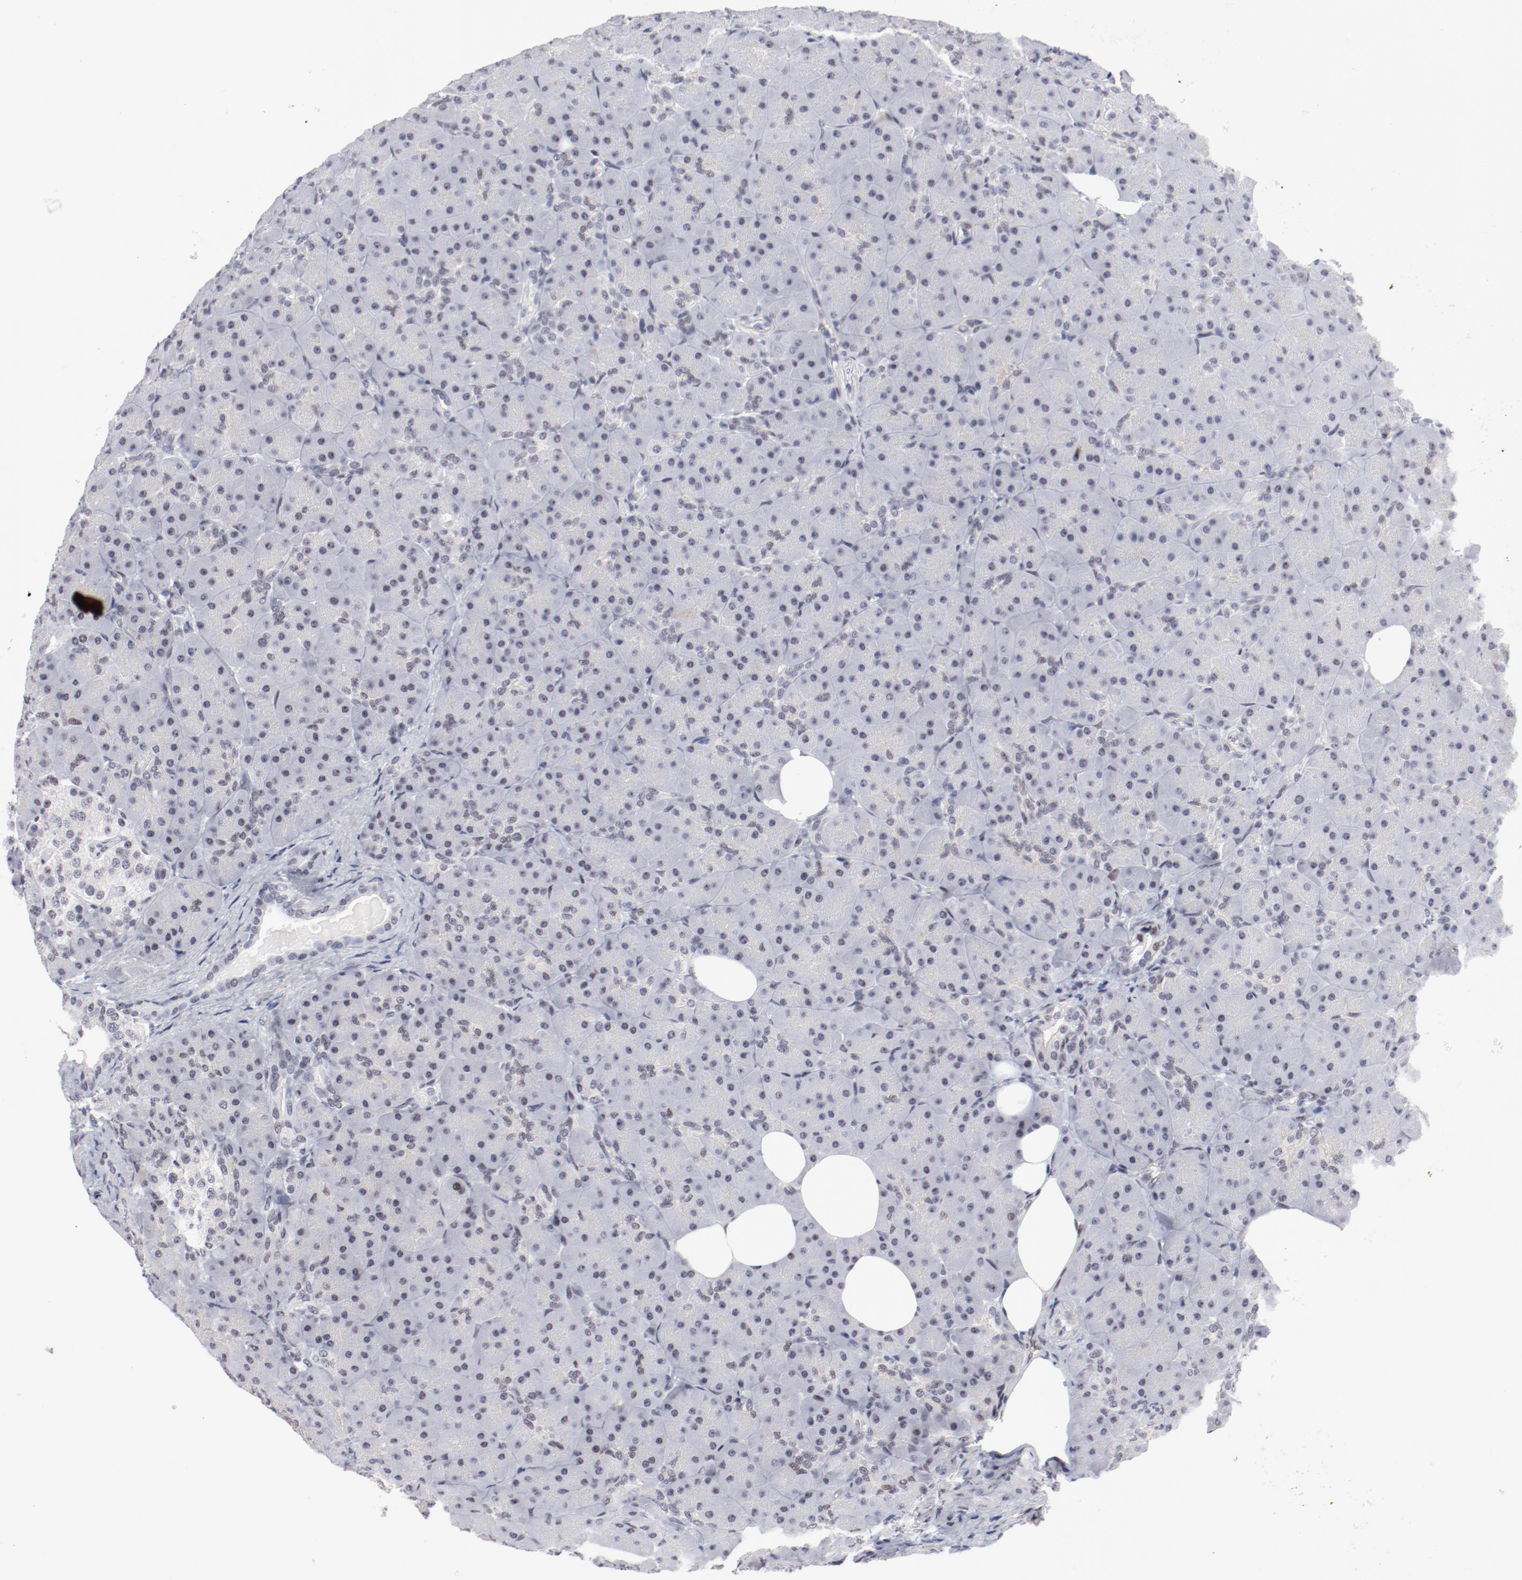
{"staining": {"intensity": "negative", "quantity": "none", "location": "none"}, "tissue": "pancreas", "cell_type": "Exocrine glandular cells", "image_type": "normal", "snomed": [{"axis": "morphology", "description": "Normal tissue, NOS"}, {"axis": "topography", "description": "Pancreas"}], "caption": "A histopathology image of pancreas stained for a protein displays no brown staining in exocrine glandular cells. The staining is performed using DAB (3,3'-diaminobenzidine) brown chromogen with nuclei counter-stained in using hematoxylin.", "gene": "FSCB", "patient": {"sex": "male", "age": 66}}